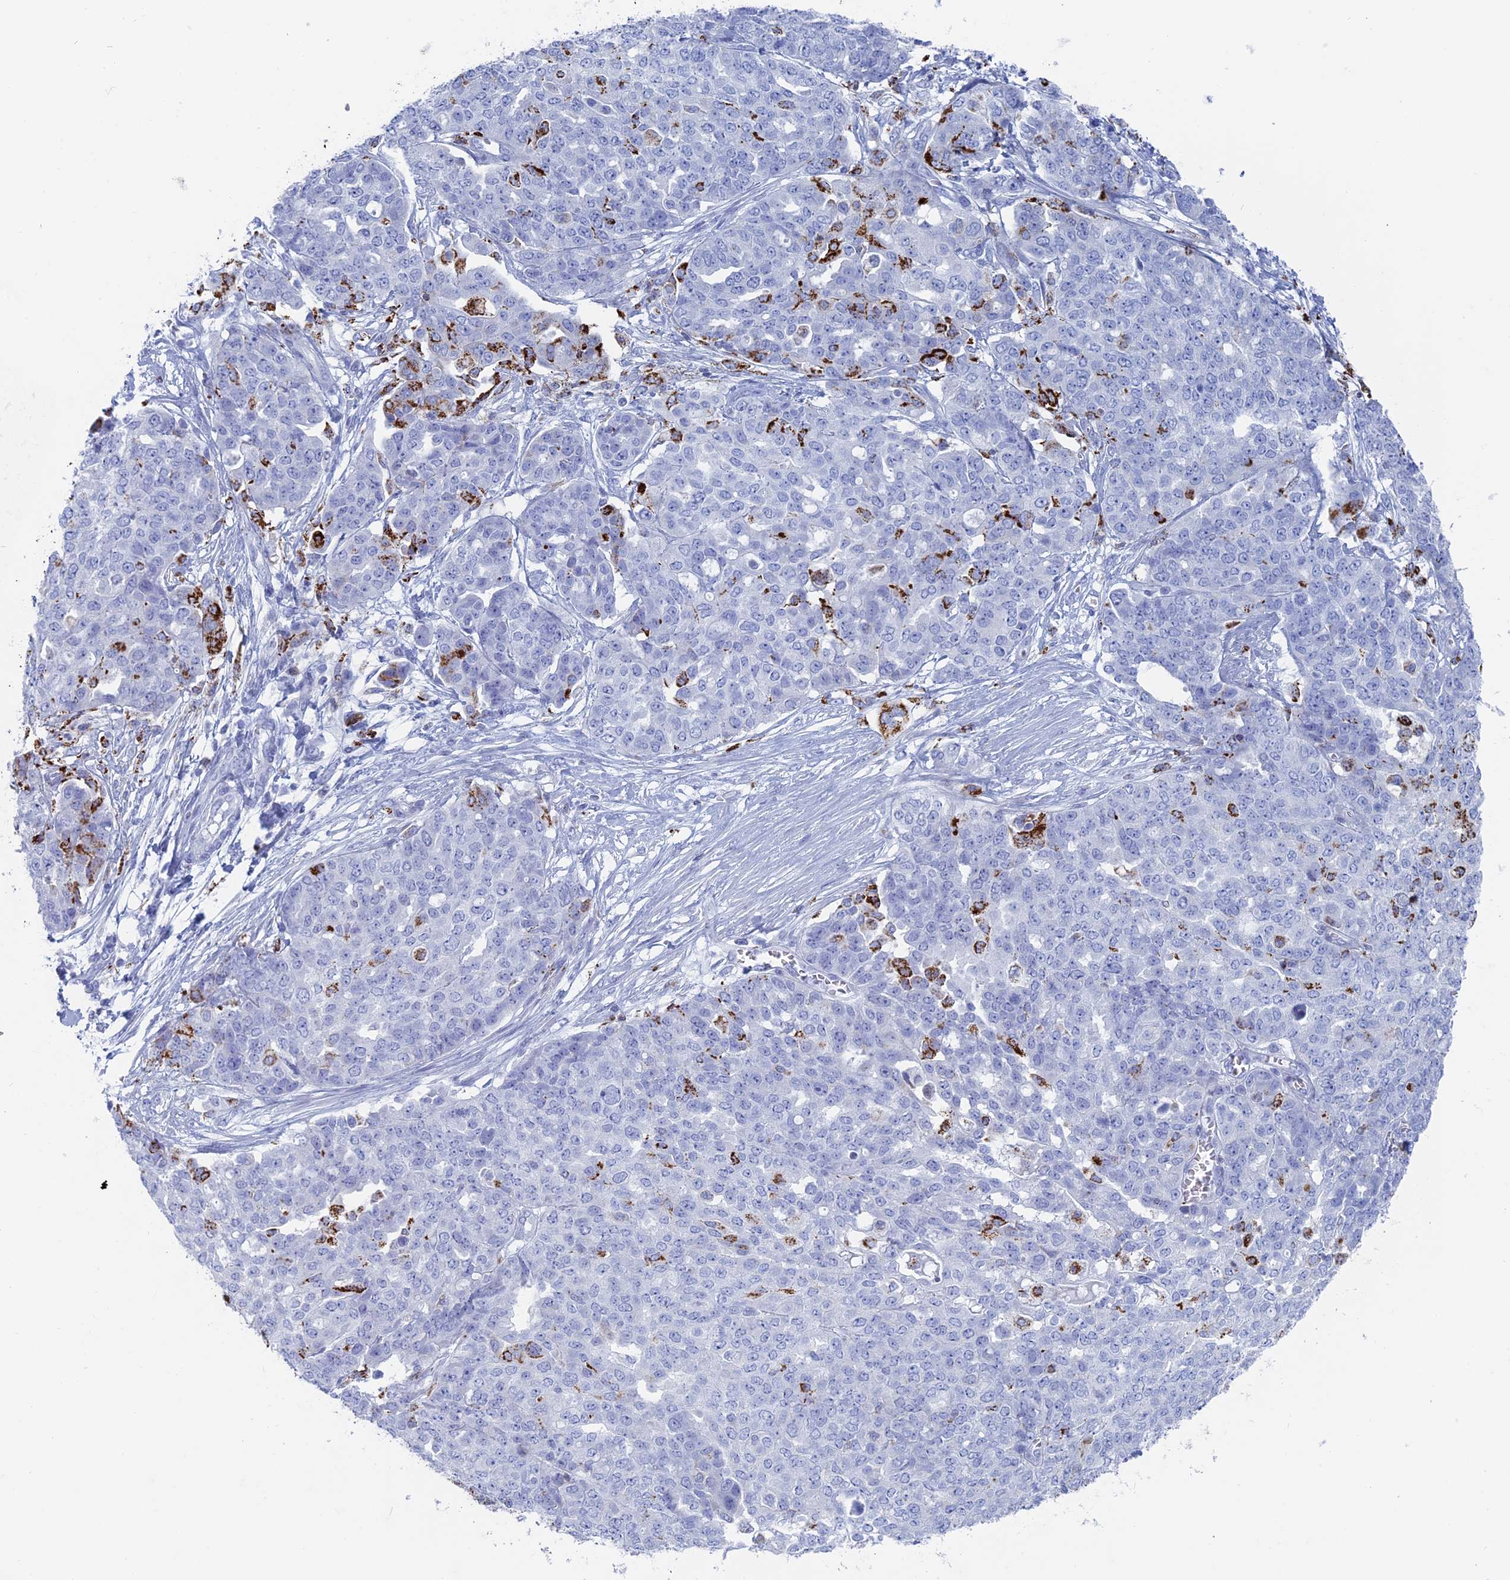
{"staining": {"intensity": "strong", "quantity": "<25%", "location": "cytoplasmic/membranous"}, "tissue": "ovarian cancer", "cell_type": "Tumor cells", "image_type": "cancer", "snomed": [{"axis": "morphology", "description": "Cystadenocarcinoma, serous, NOS"}, {"axis": "topography", "description": "Soft tissue"}, {"axis": "topography", "description": "Ovary"}], "caption": "The histopathology image shows staining of ovarian cancer, revealing strong cytoplasmic/membranous protein expression (brown color) within tumor cells.", "gene": "ALMS1", "patient": {"sex": "female", "age": 57}}